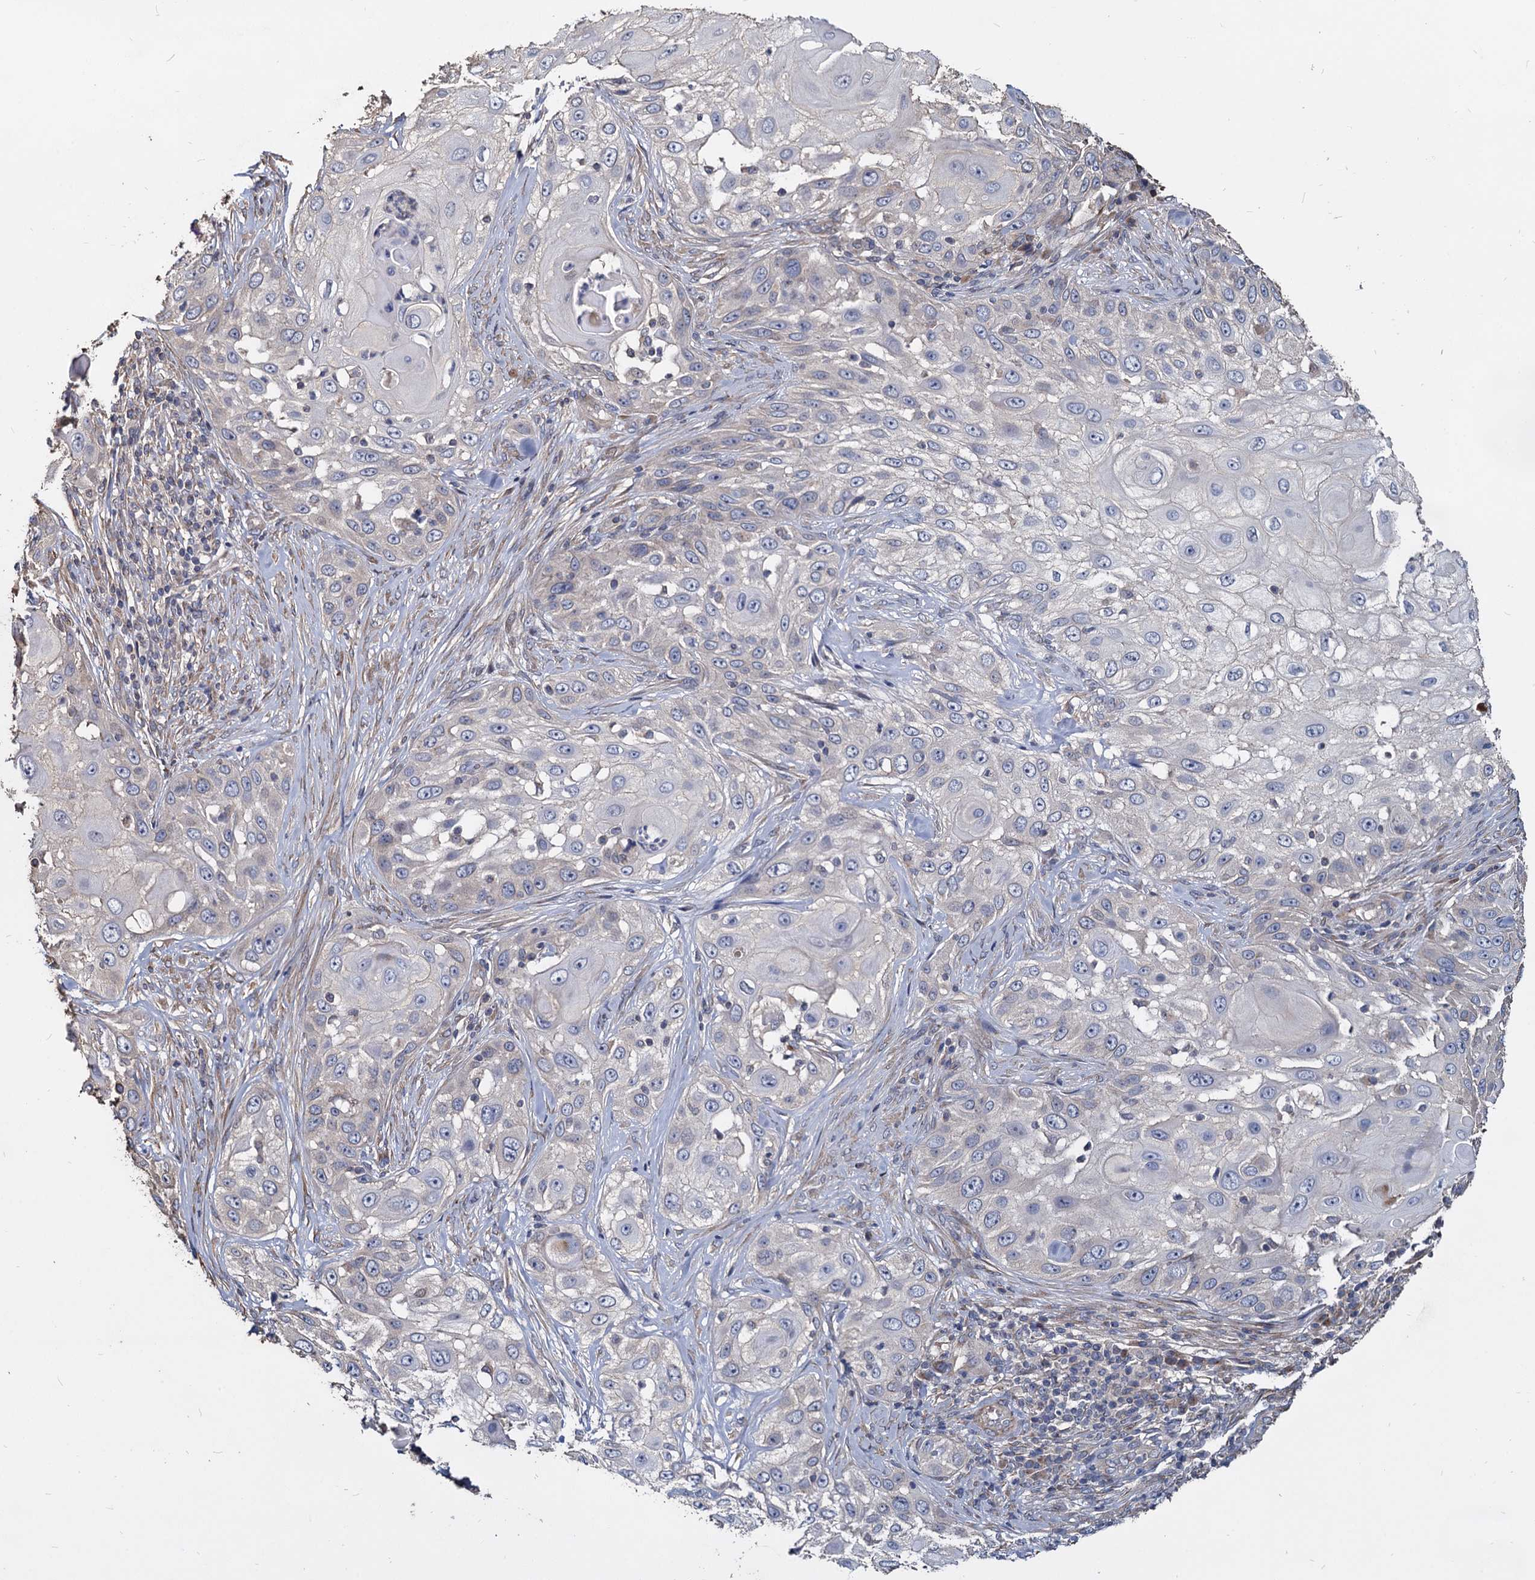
{"staining": {"intensity": "negative", "quantity": "none", "location": "none"}, "tissue": "skin cancer", "cell_type": "Tumor cells", "image_type": "cancer", "snomed": [{"axis": "morphology", "description": "Squamous cell carcinoma, NOS"}, {"axis": "topography", "description": "Skin"}], "caption": "Protein analysis of skin cancer shows no significant positivity in tumor cells.", "gene": "DEPDC4", "patient": {"sex": "female", "age": 44}}